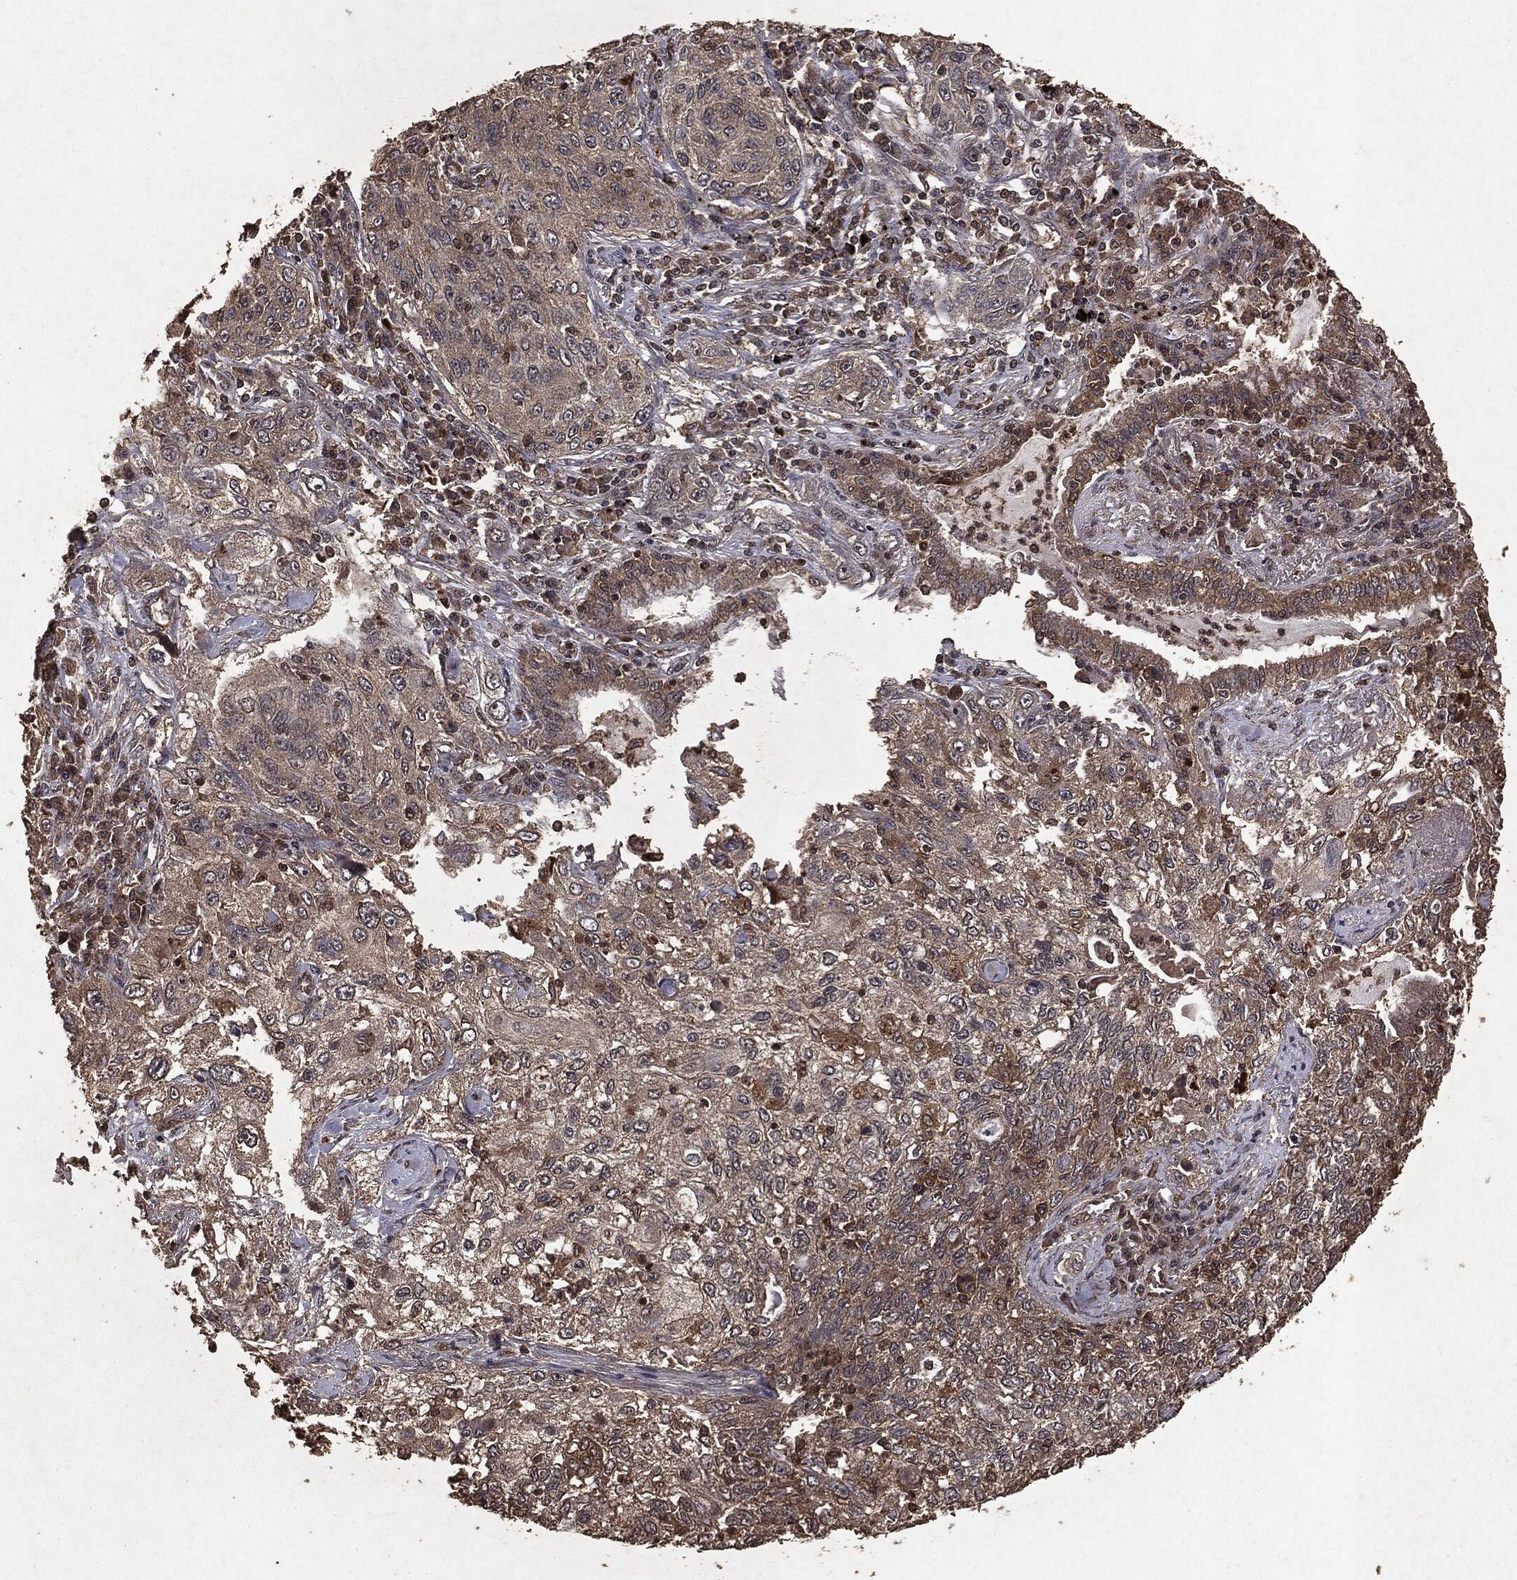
{"staining": {"intensity": "negative", "quantity": "none", "location": "none"}, "tissue": "lung cancer", "cell_type": "Tumor cells", "image_type": "cancer", "snomed": [{"axis": "morphology", "description": "Squamous cell carcinoma, NOS"}, {"axis": "topography", "description": "Lung"}], "caption": "IHC of lung cancer displays no expression in tumor cells. (DAB immunohistochemistry, high magnification).", "gene": "NME1", "patient": {"sex": "female", "age": 69}}